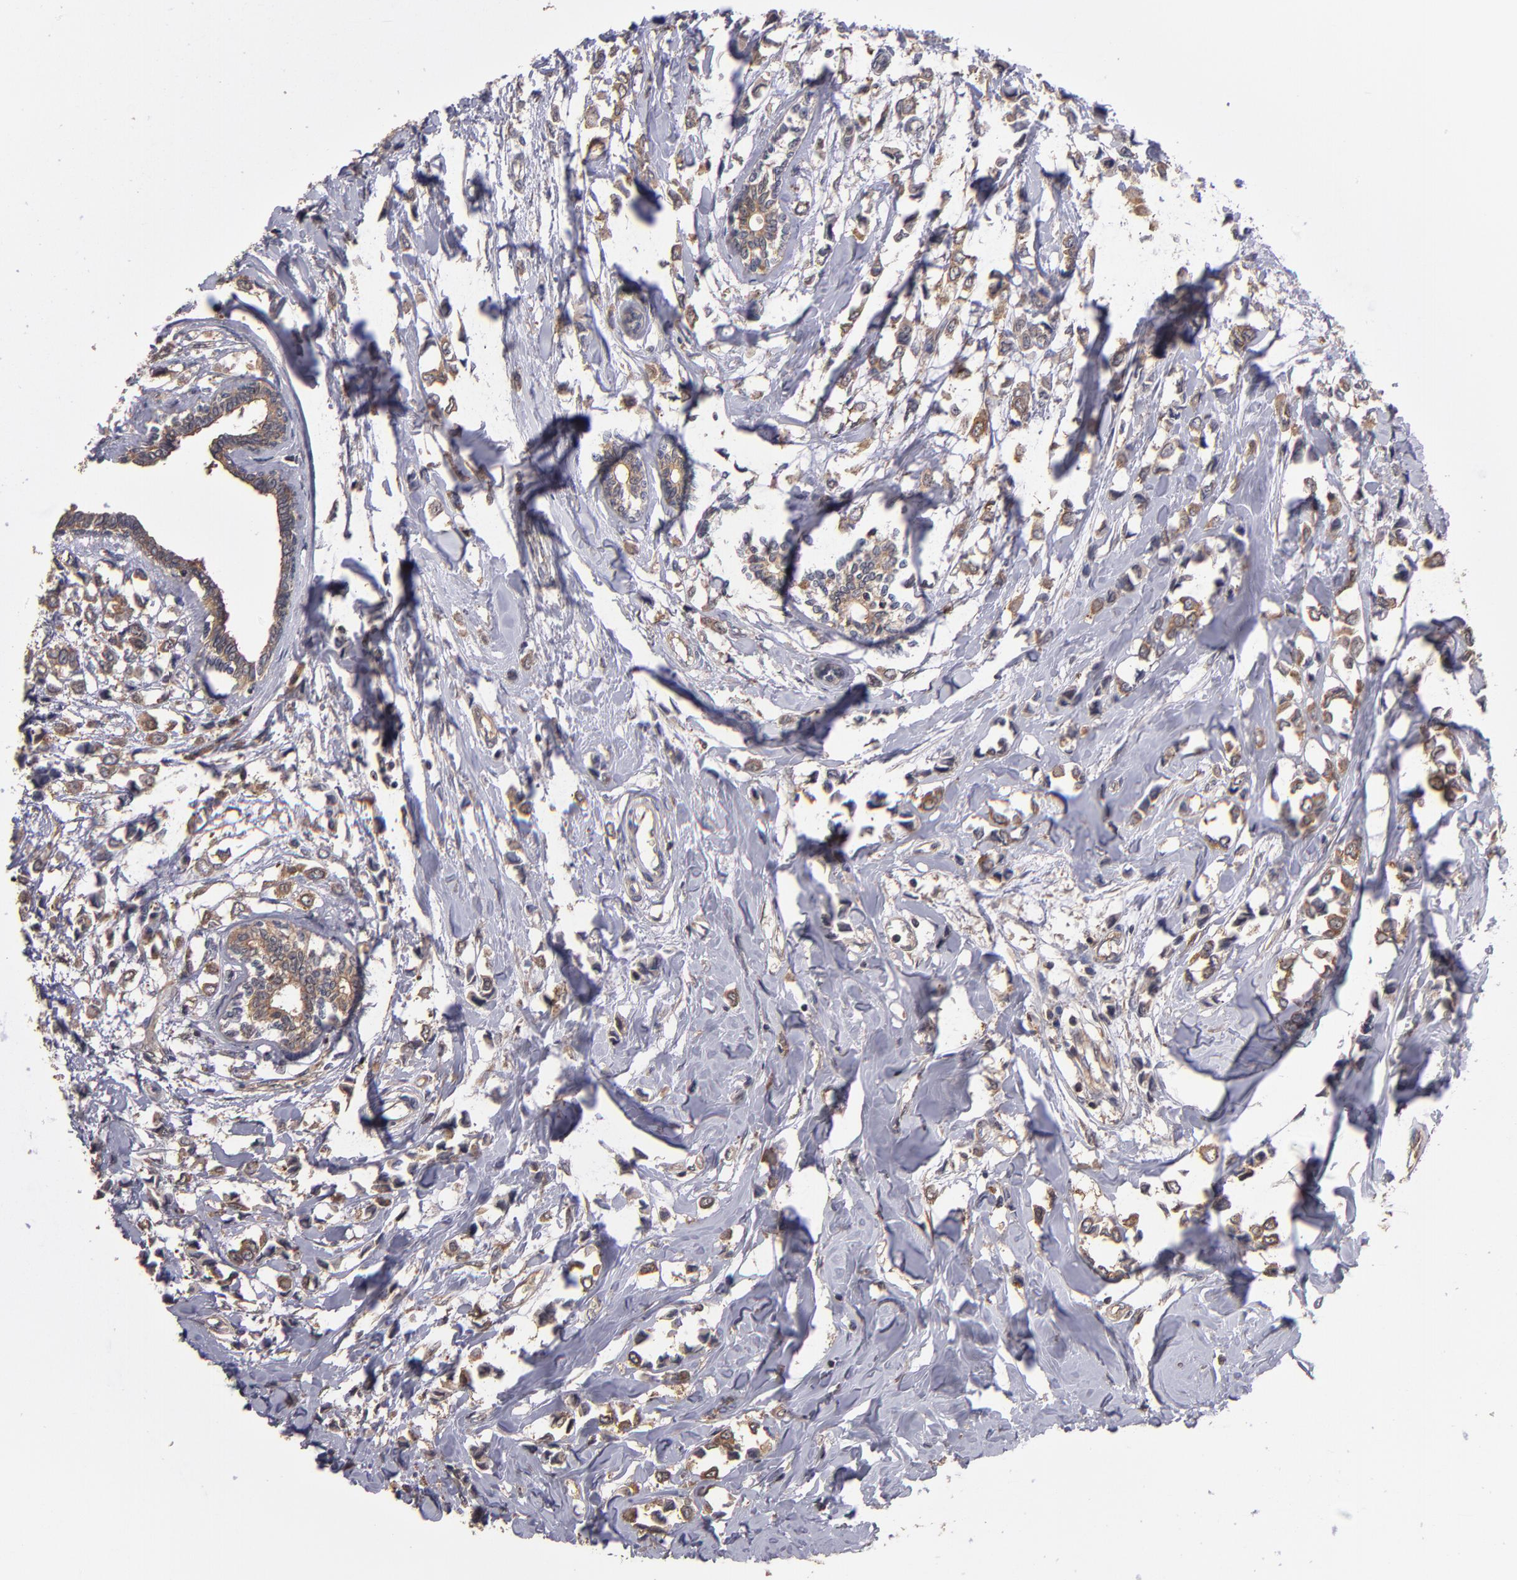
{"staining": {"intensity": "moderate", "quantity": ">75%", "location": "cytoplasmic/membranous"}, "tissue": "breast cancer", "cell_type": "Tumor cells", "image_type": "cancer", "snomed": [{"axis": "morphology", "description": "Lobular carcinoma"}, {"axis": "topography", "description": "Breast"}], "caption": "High-power microscopy captured an immunohistochemistry micrograph of lobular carcinoma (breast), revealing moderate cytoplasmic/membranous expression in approximately >75% of tumor cells. (DAB (3,3'-diaminobenzidine) IHC, brown staining for protein, blue staining for nuclei).", "gene": "NF2", "patient": {"sex": "female", "age": 51}}